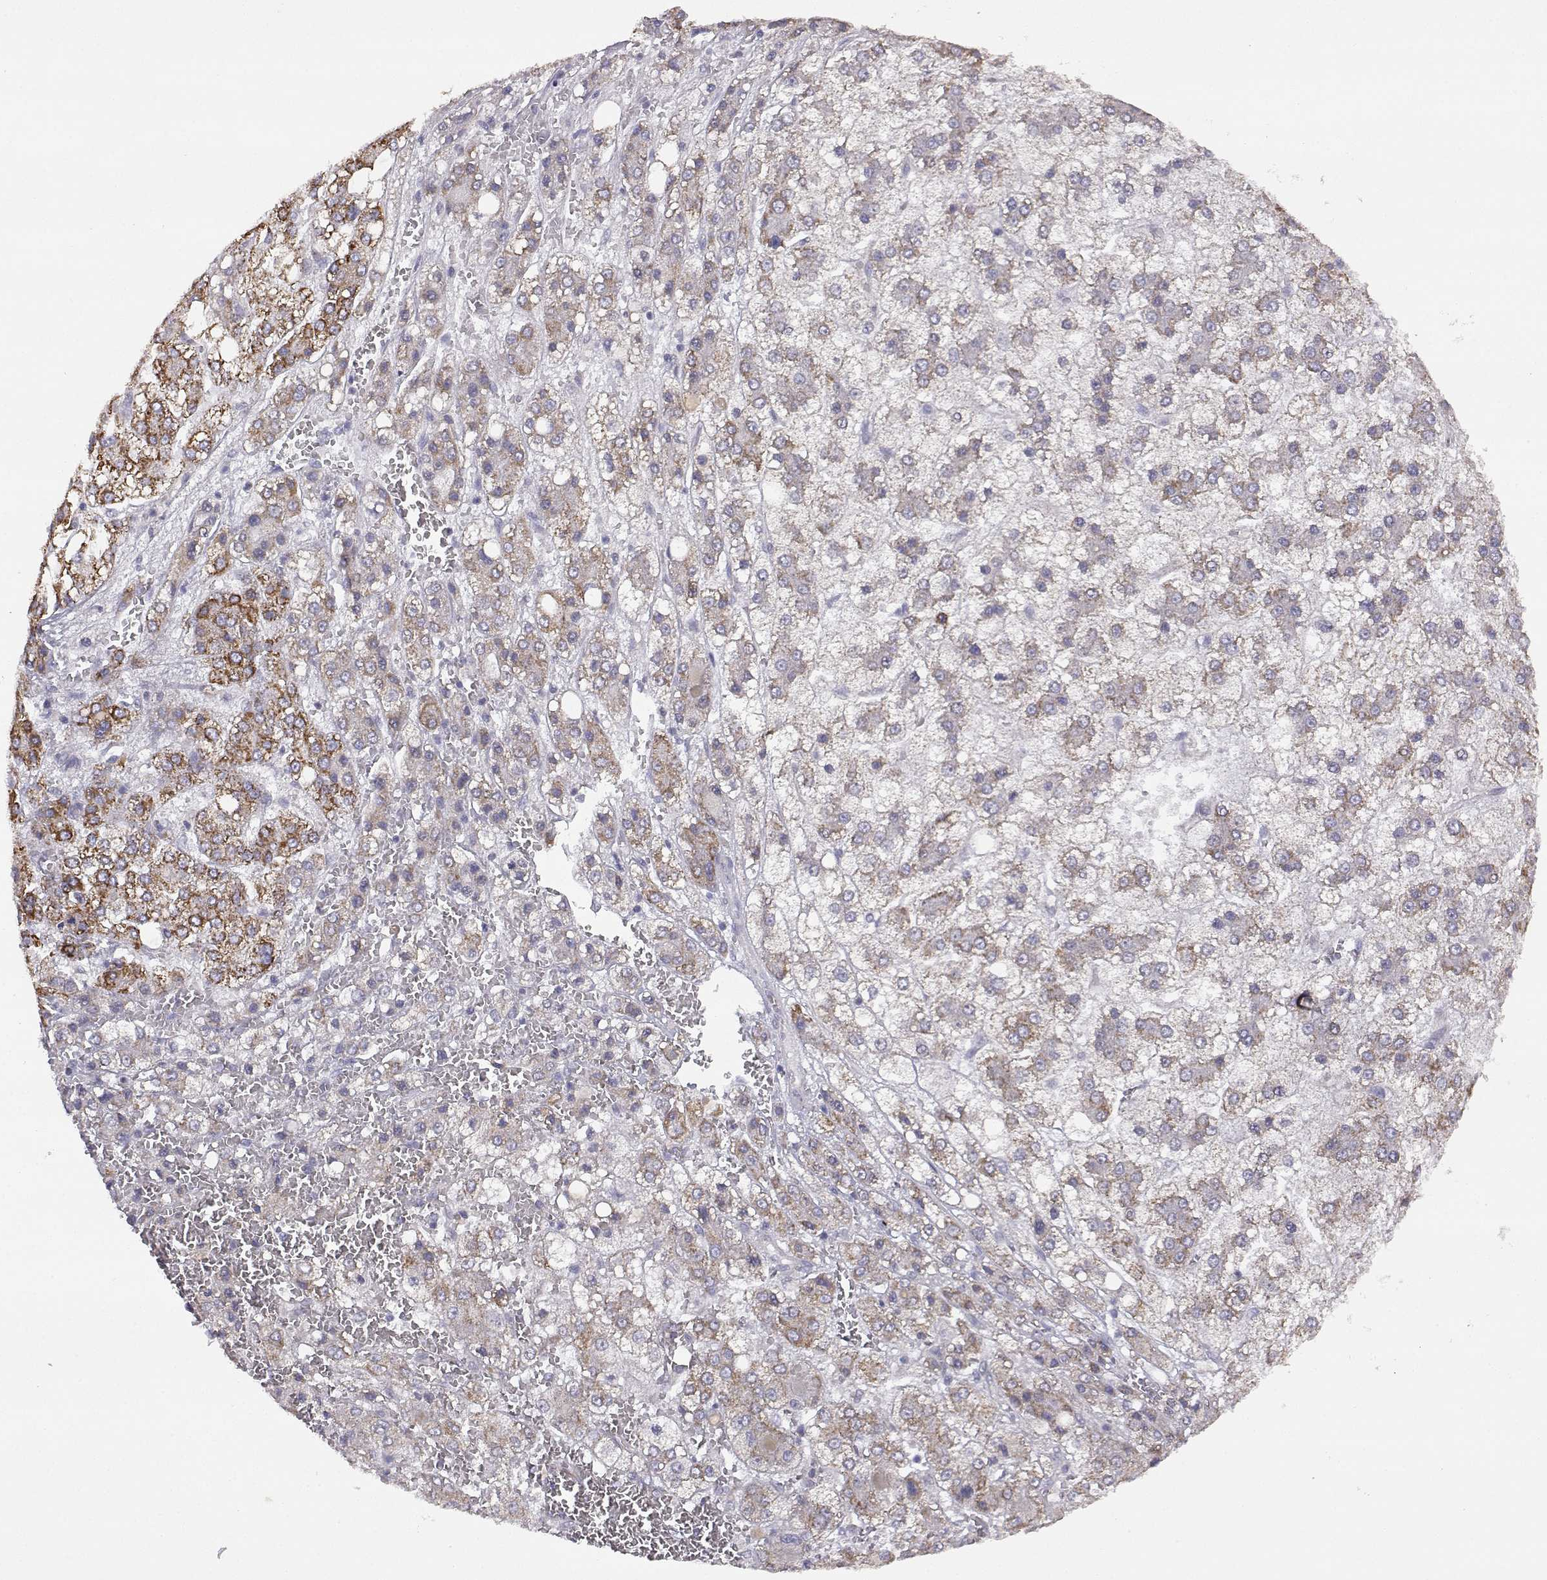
{"staining": {"intensity": "weak", "quantity": "25%-75%", "location": "cytoplasmic/membranous"}, "tissue": "liver cancer", "cell_type": "Tumor cells", "image_type": "cancer", "snomed": [{"axis": "morphology", "description": "Carcinoma, Hepatocellular, NOS"}, {"axis": "topography", "description": "Liver"}], "caption": "A brown stain labels weak cytoplasmic/membranous staining of a protein in human liver cancer tumor cells.", "gene": "DDC", "patient": {"sex": "male", "age": 73}}